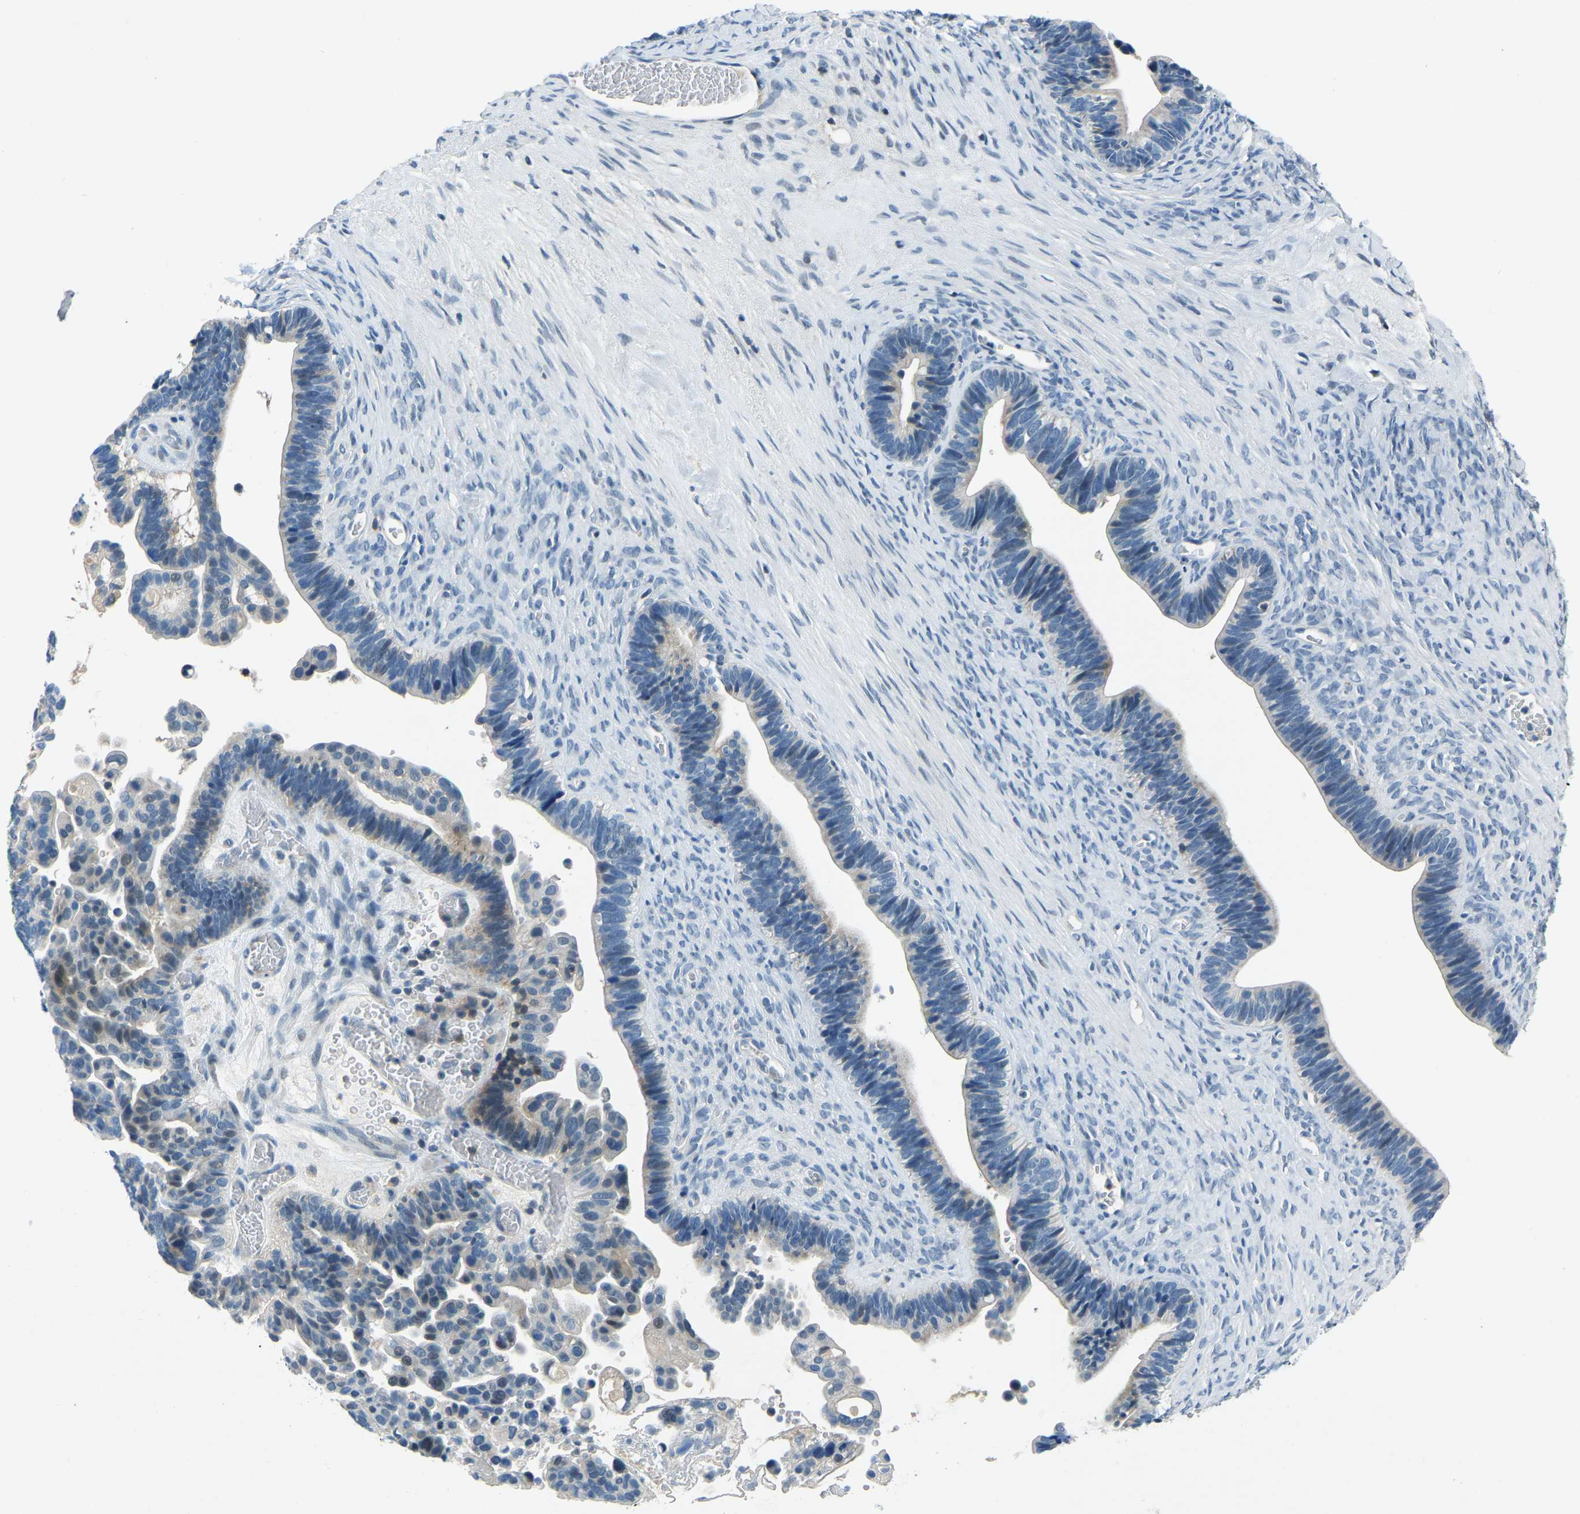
{"staining": {"intensity": "weak", "quantity": "<25%", "location": "cytoplasmic/membranous"}, "tissue": "ovarian cancer", "cell_type": "Tumor cells", "image_type": "cancer", "snomed": [{"axis": "morphology", "description": "Cystadenocarcinoma, serous, NOS"}, {"axis": "topography", "description": "Ovary"}], "caption": "This image is of serous cystadenocarcinoma (ovarian) stained with immunohistochemistry to label a protein in brown with the nuclei are counter-stained blue. There is no expression in tumor cells. (Stains: DAB (3,3'-diaminobenzidine) IHC with hematoxylin counter stain, Microscopy: brightfield microscopy at high magnification).", "gene": "XIRP1", "patient": {"sex": "female", "age": 56}}